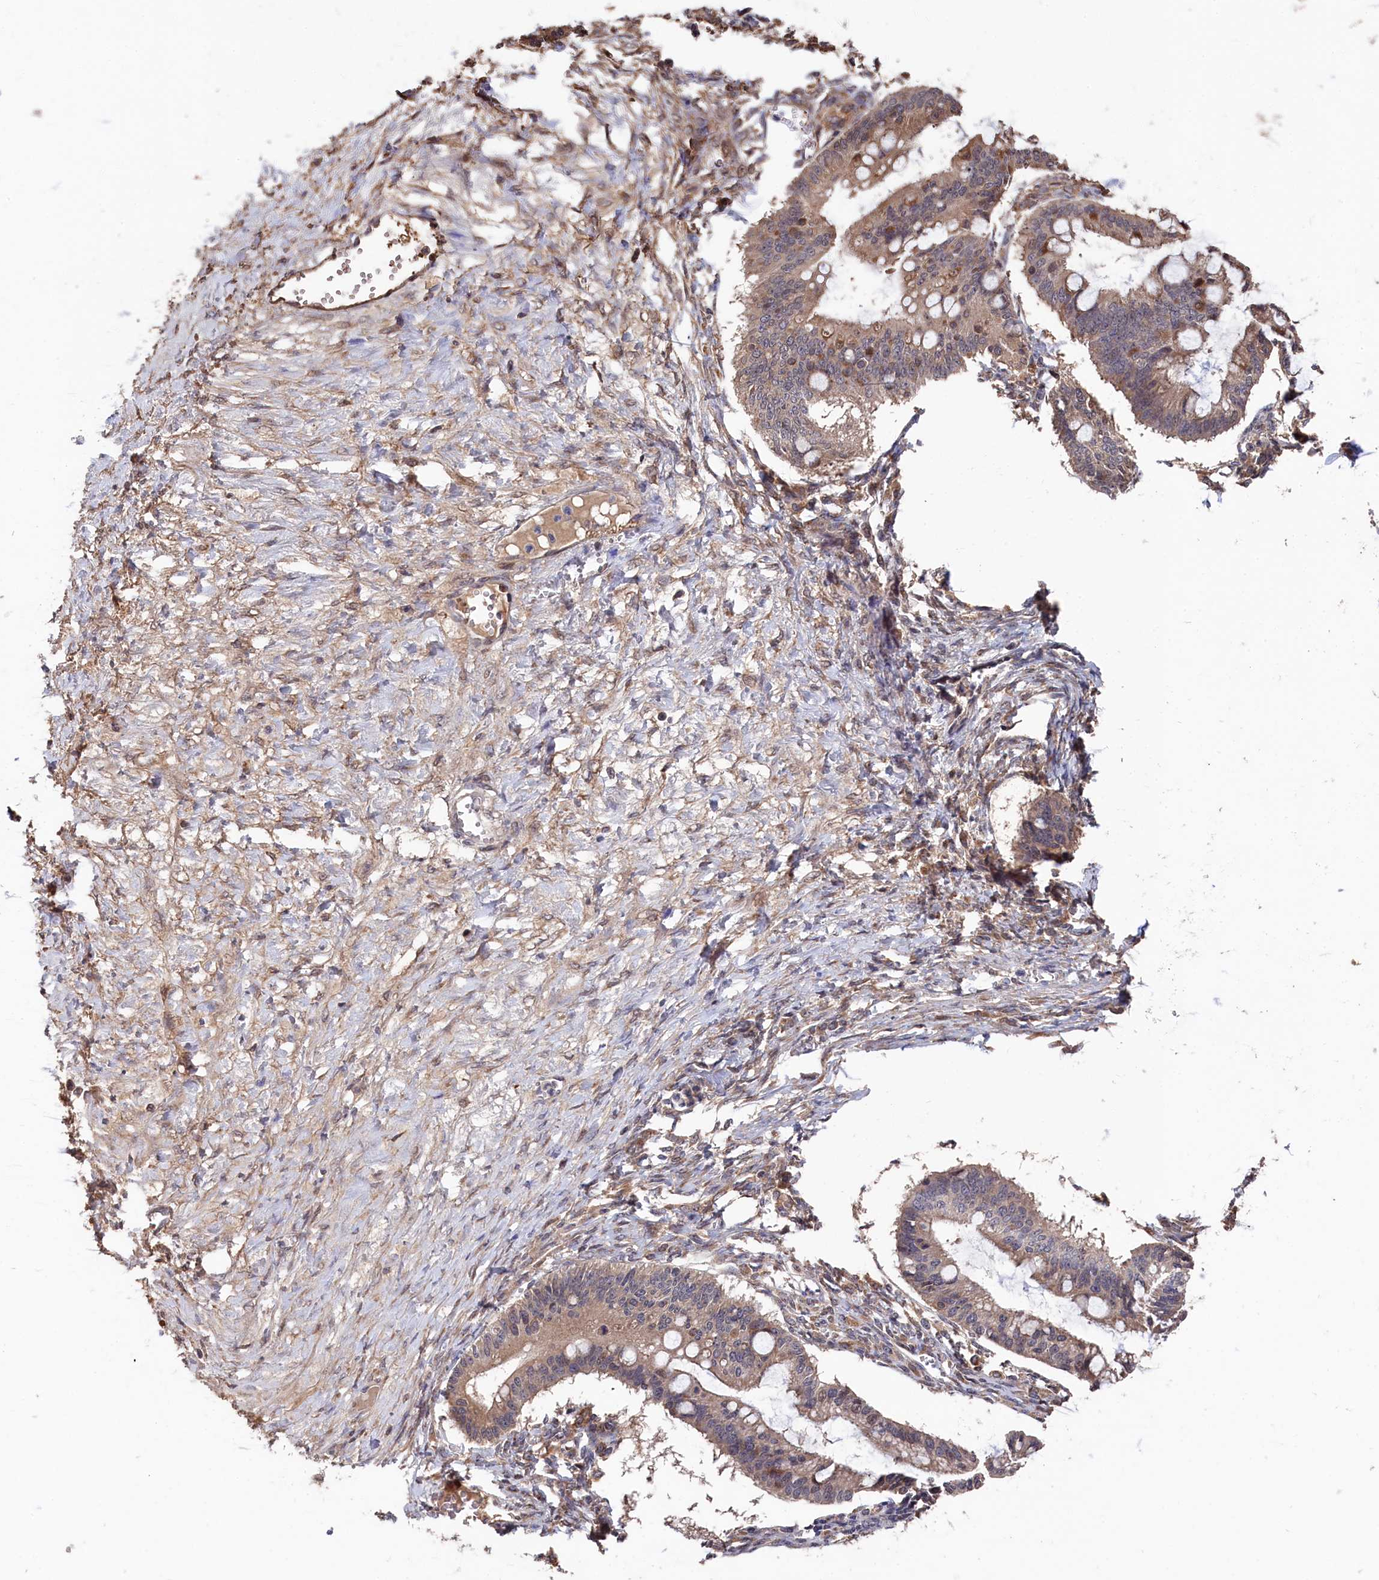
{"staining": {"intensity": "weak", "quantity": ">75%", "location": "cytoplasmic/membranous"}, "tissue": "ovarian cancer", "cell_type": "Tumor cells", "image_type": "cancer", "snomed": [{"axis": "morphology", "description": "Cystadenocarcinoma, mucinous, NOS"}, {"axis": "topography", "description": "Ovary"}], "caption": "This photomicrograph shows ovarian cancer stained with immunohistochemistry (IHC) to label a protein in brown. The cytoplasmic/membranous of tumor cells show weak positivity for the protein. Nuclei are counter-stained blue.", "gene": "SLC12A4", "patient": {"sex": "female", "age": 73}}